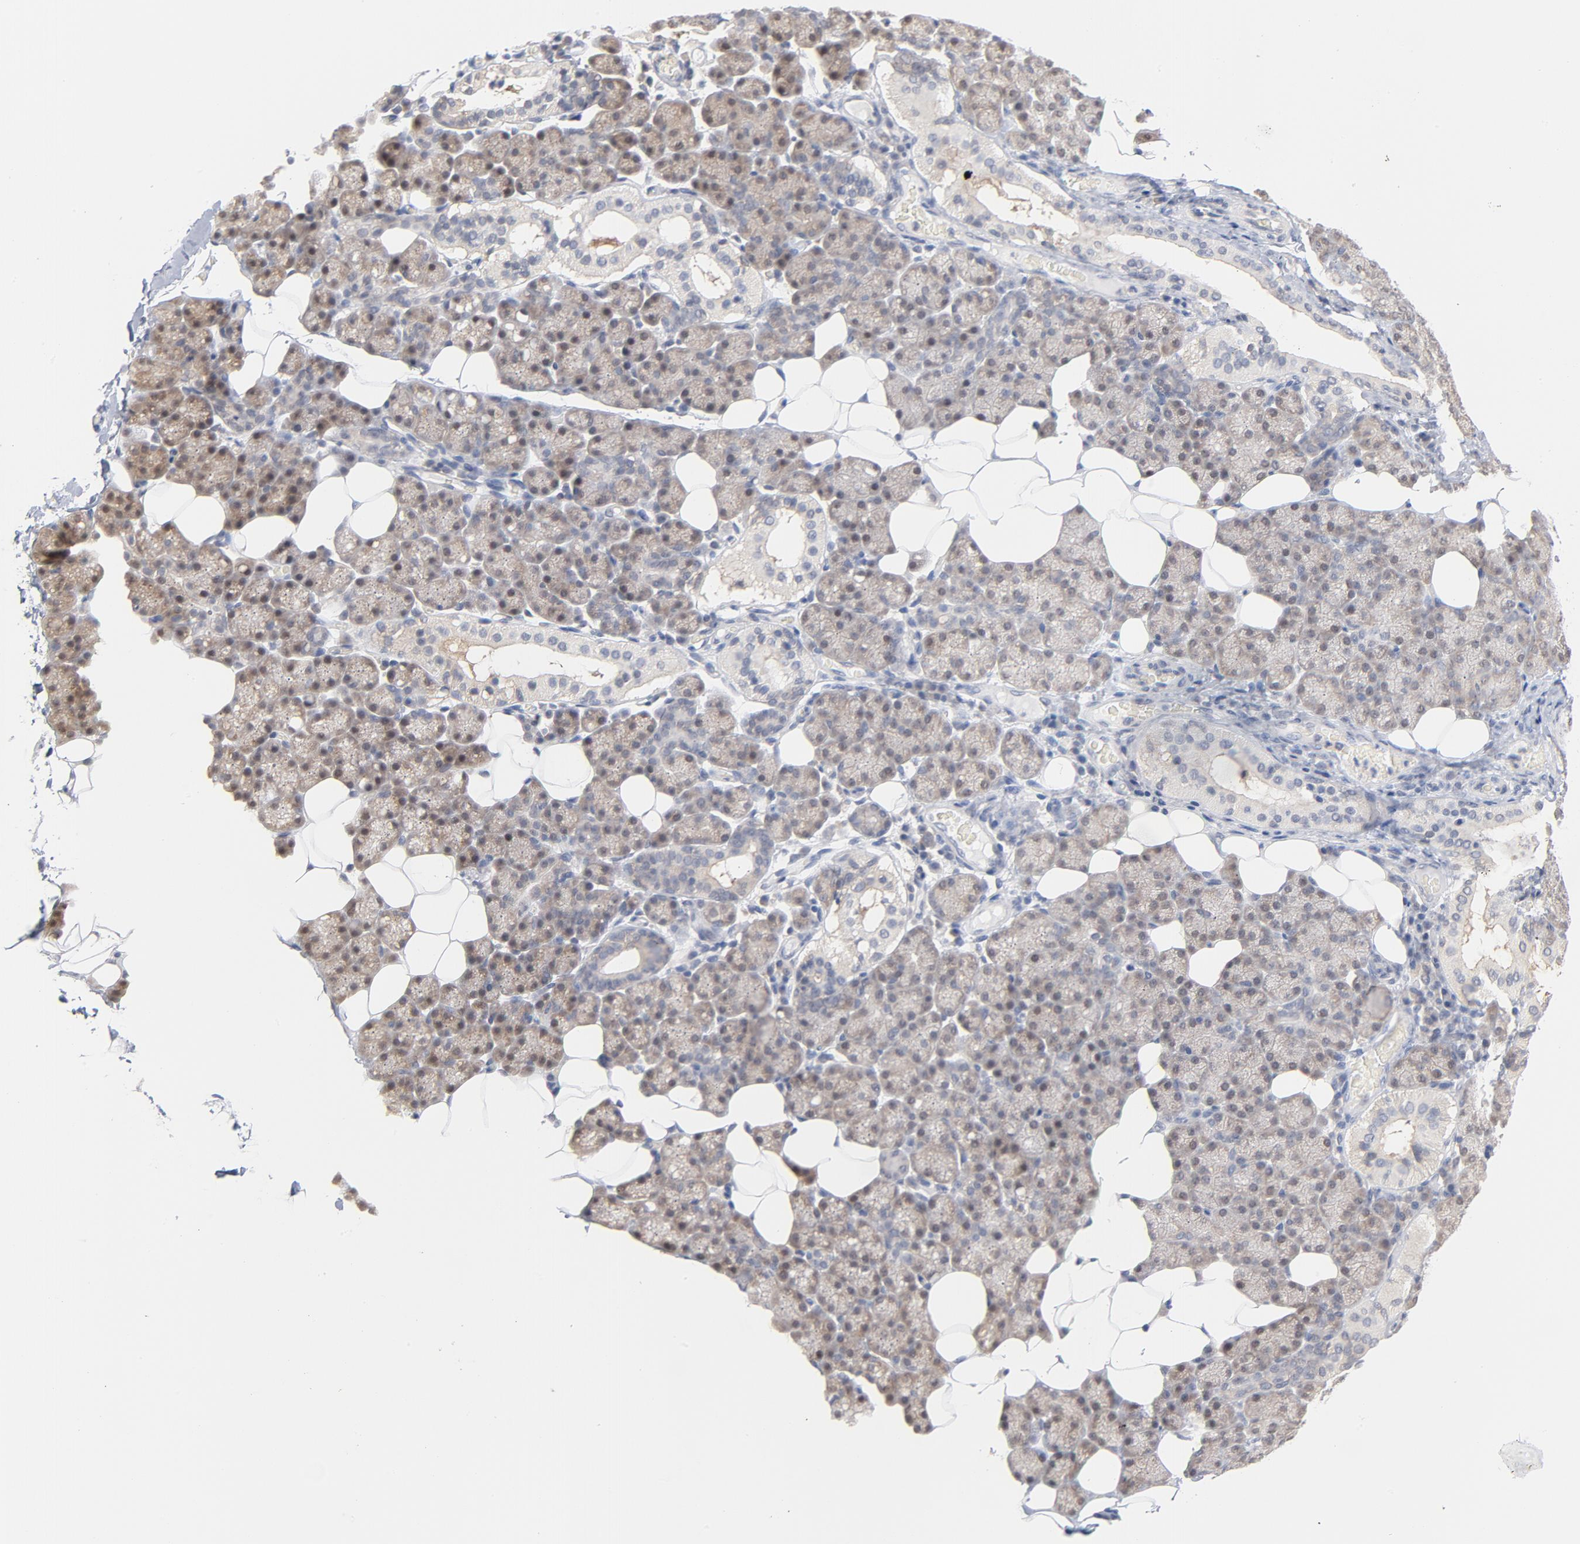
{"staining": {"intensity": "weak", "quantity": "<25%", "location": "cytoplasmic/membranous,nuclear"}, "tissue": "salivary gland", "cell_type": "Glandular cells", "image_type": "normal", "snomed": [{"axis": "morphology", "description": "Normal tissue, NOS"}, {"axis": "topography", "description": "Lymph node"}, {"axis": "topography", "description": "Salivary gland"}], "caption": "A histopathology image of salivary gland stained for a protein reveals no brown staining in glandular cells. (DAB IHC with hematoxylin counter stain).", "gene": "UBL4A", "patient": {"sex": "male", "age": 8}}